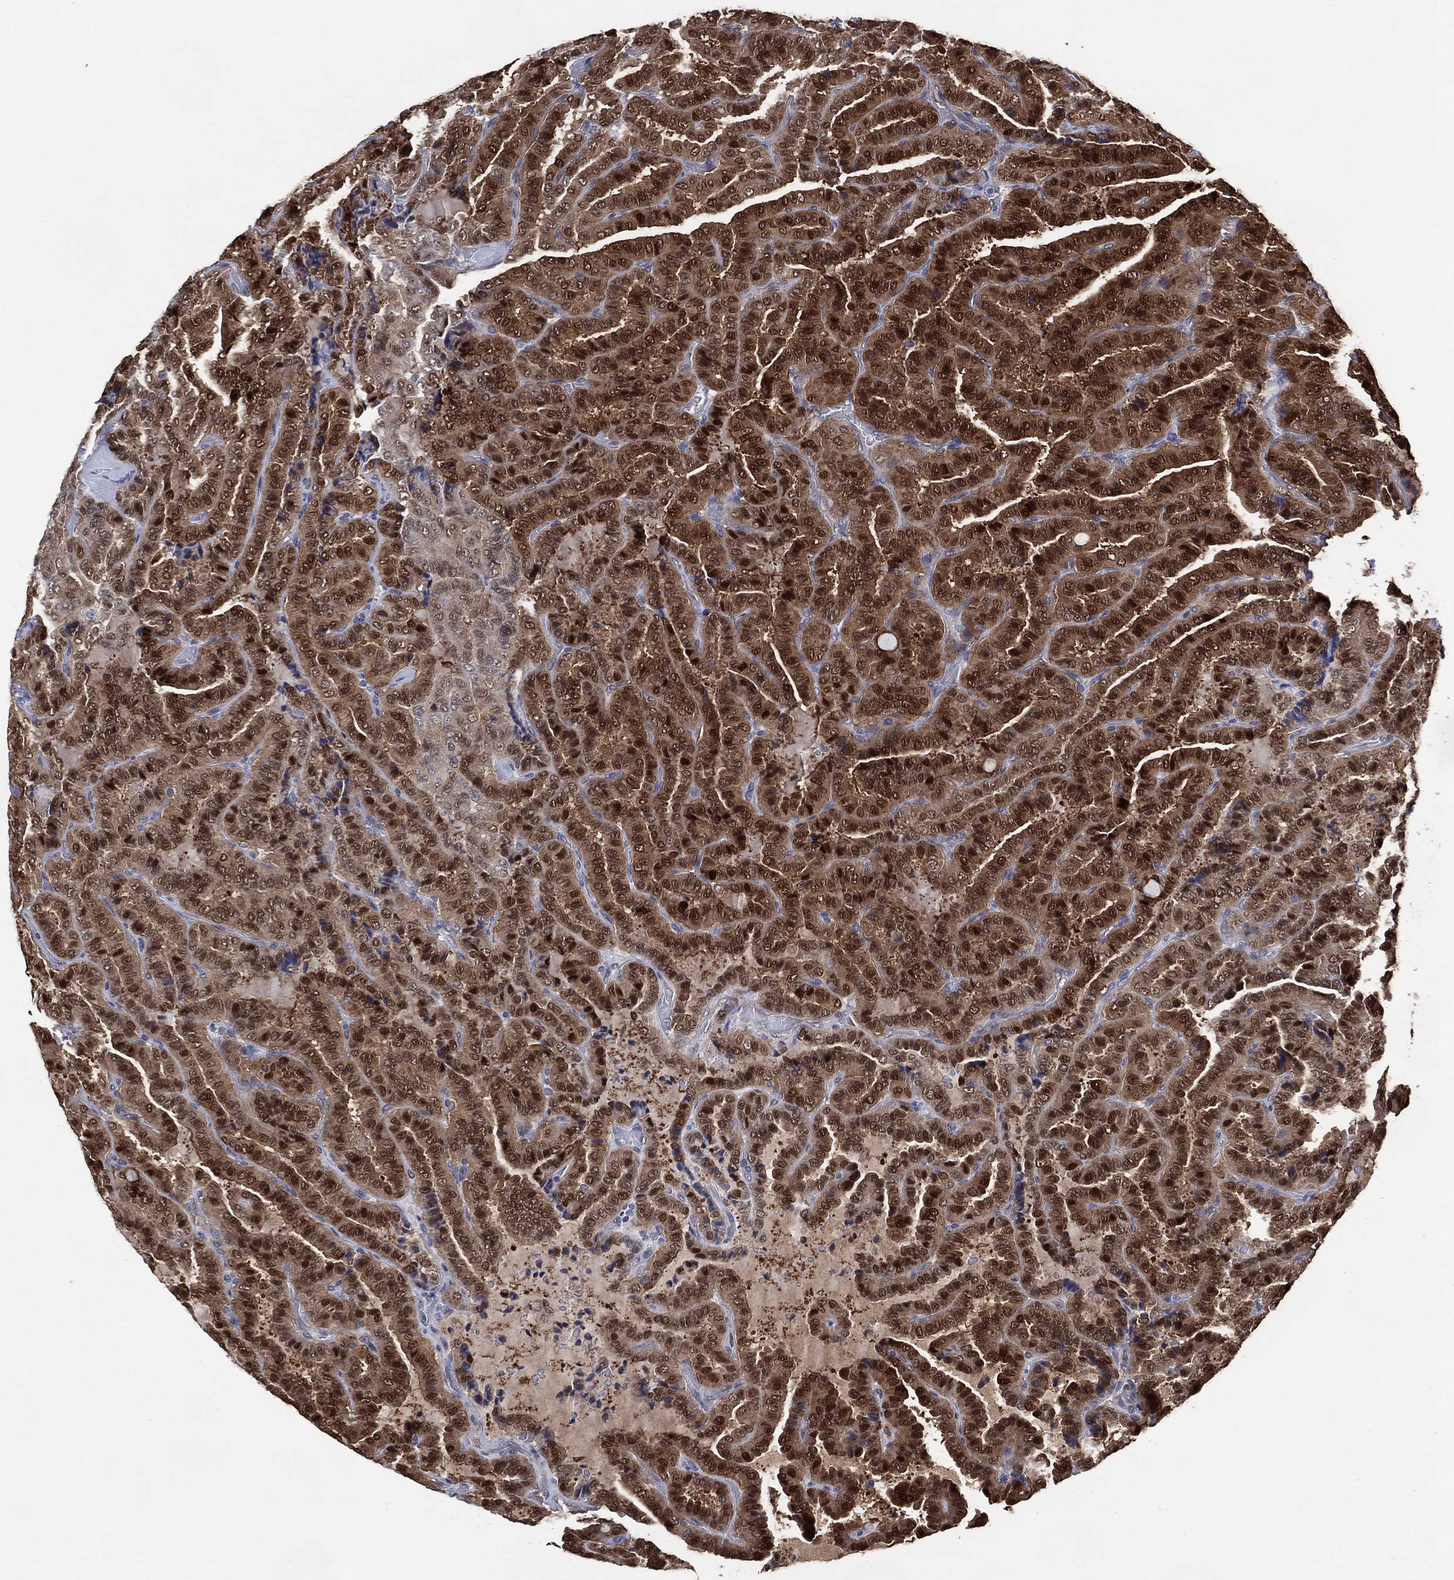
{"staining": {"intensity": "strong", "quantity": "<25%", "location": "cytoplasmic/membranous,nuclear"}, "tissue": "thyroid cancer", "cell_type": "Tumor cells", "image_type": "cancer", "snomed": [{"axis": "morphology", "description": "Papillary adenocarcinoma, NOS"}, {"axis": "topography", "description": "Thyroid gland"}], "caption": "A photomicrograph showing strong cytoplasmic/membranous and nuclear staining in approximately <25% of tumor cells in papillary adenocarcinoma (thyroid), as visualized by brown immunohistochemical staining.", "gene": "AK1", "patient": {"sex": "female", "age": 39}}